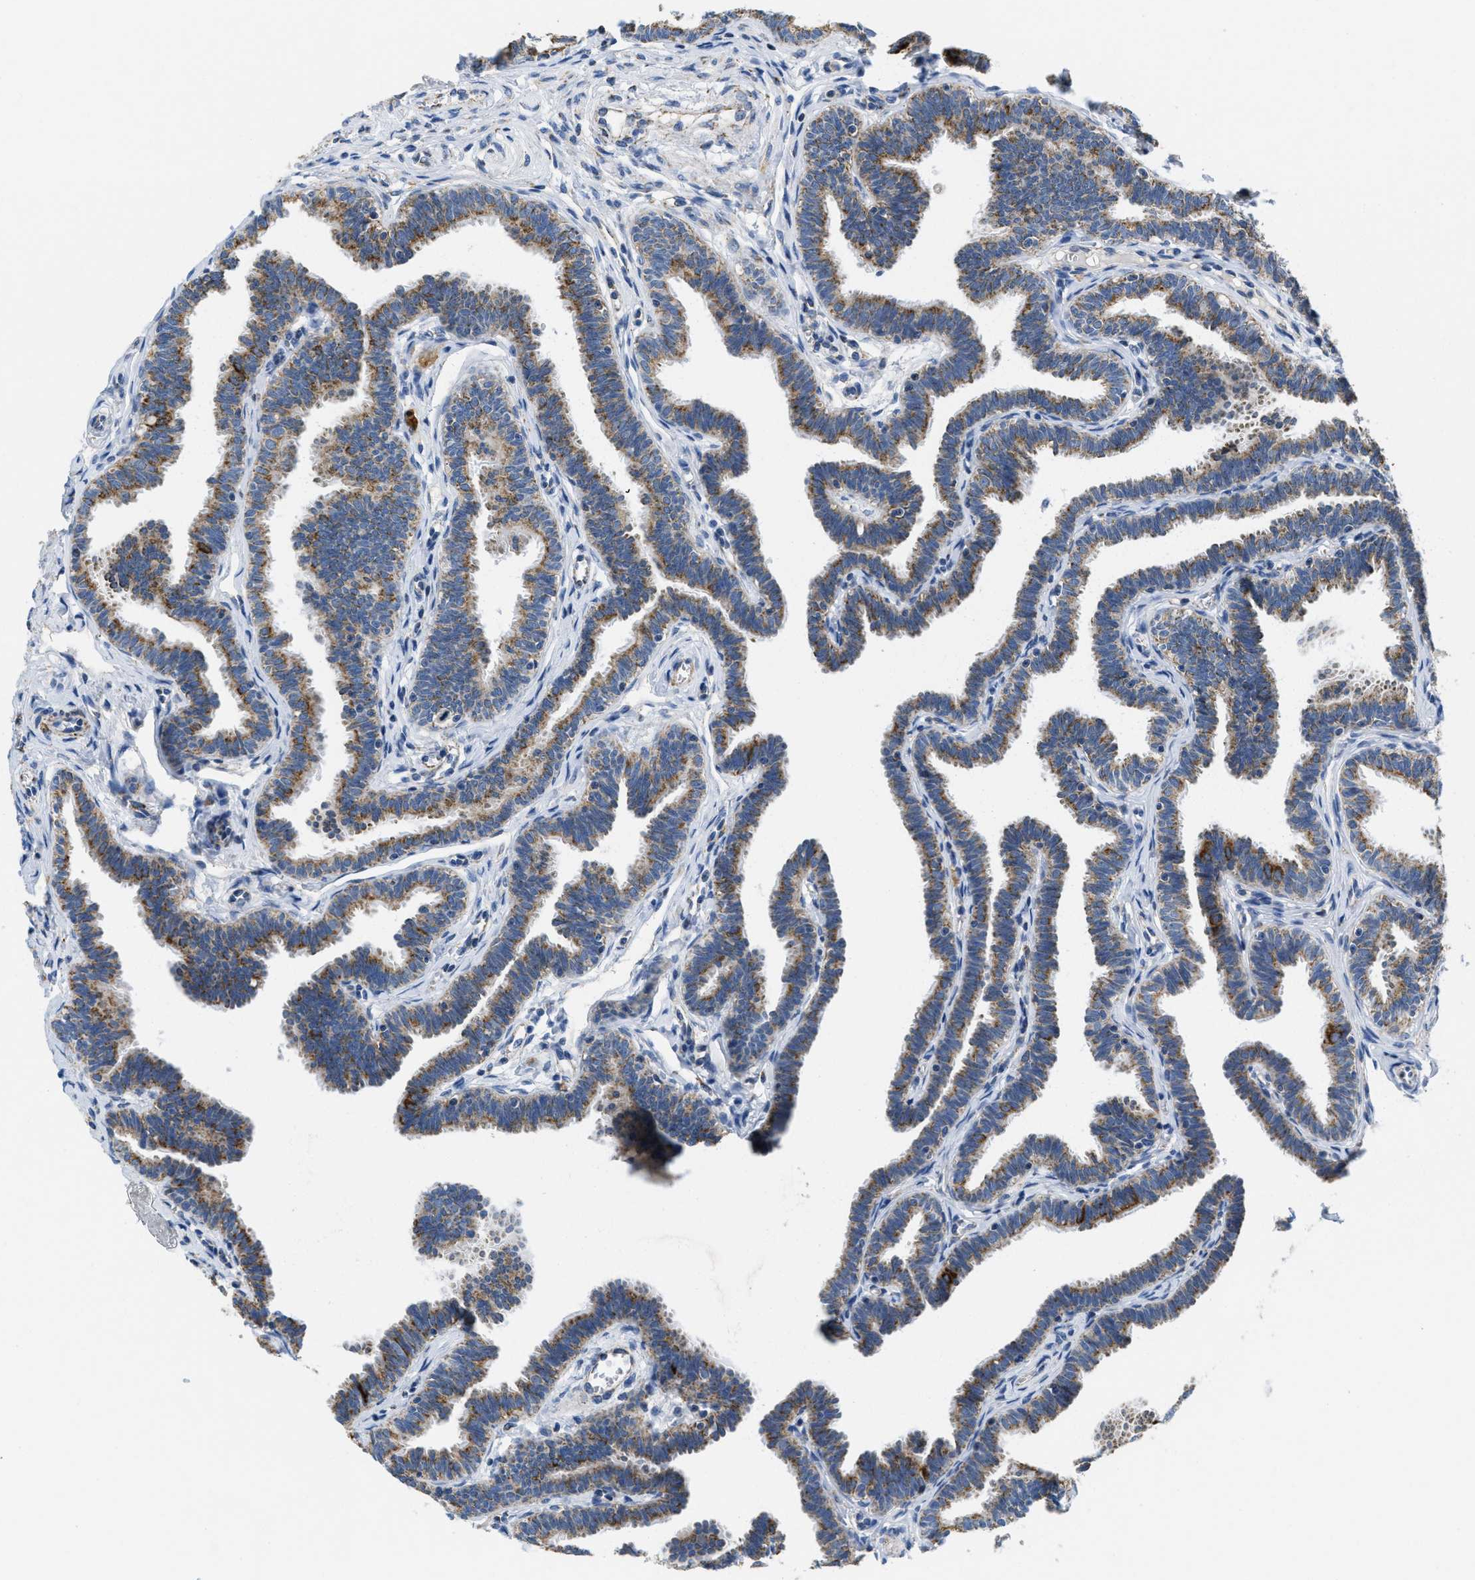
{"staining": {"intensity": "moderate", "quantity": ">75%", "location": "cytoplasmic/membranous"}, "tissue": "fallopian tube", "cell_type": "Glandular cells", "image_type": "normal", "snomed": [{"axis": "morphology", "description": "Normal tissue, NOS"}, {"axis": "topography", "description": "Fallopian tube"}, {"axis": "topography", "description": "Ovary"}], "caption": "Fallopian tube was stained to show a protein in brown. There is medium levels of moderate cytoplasmic/membranous expression in about >75% of glandular cells.", "gene": "KCNJ5", "patient": {"sex": "female", "age": 23}}